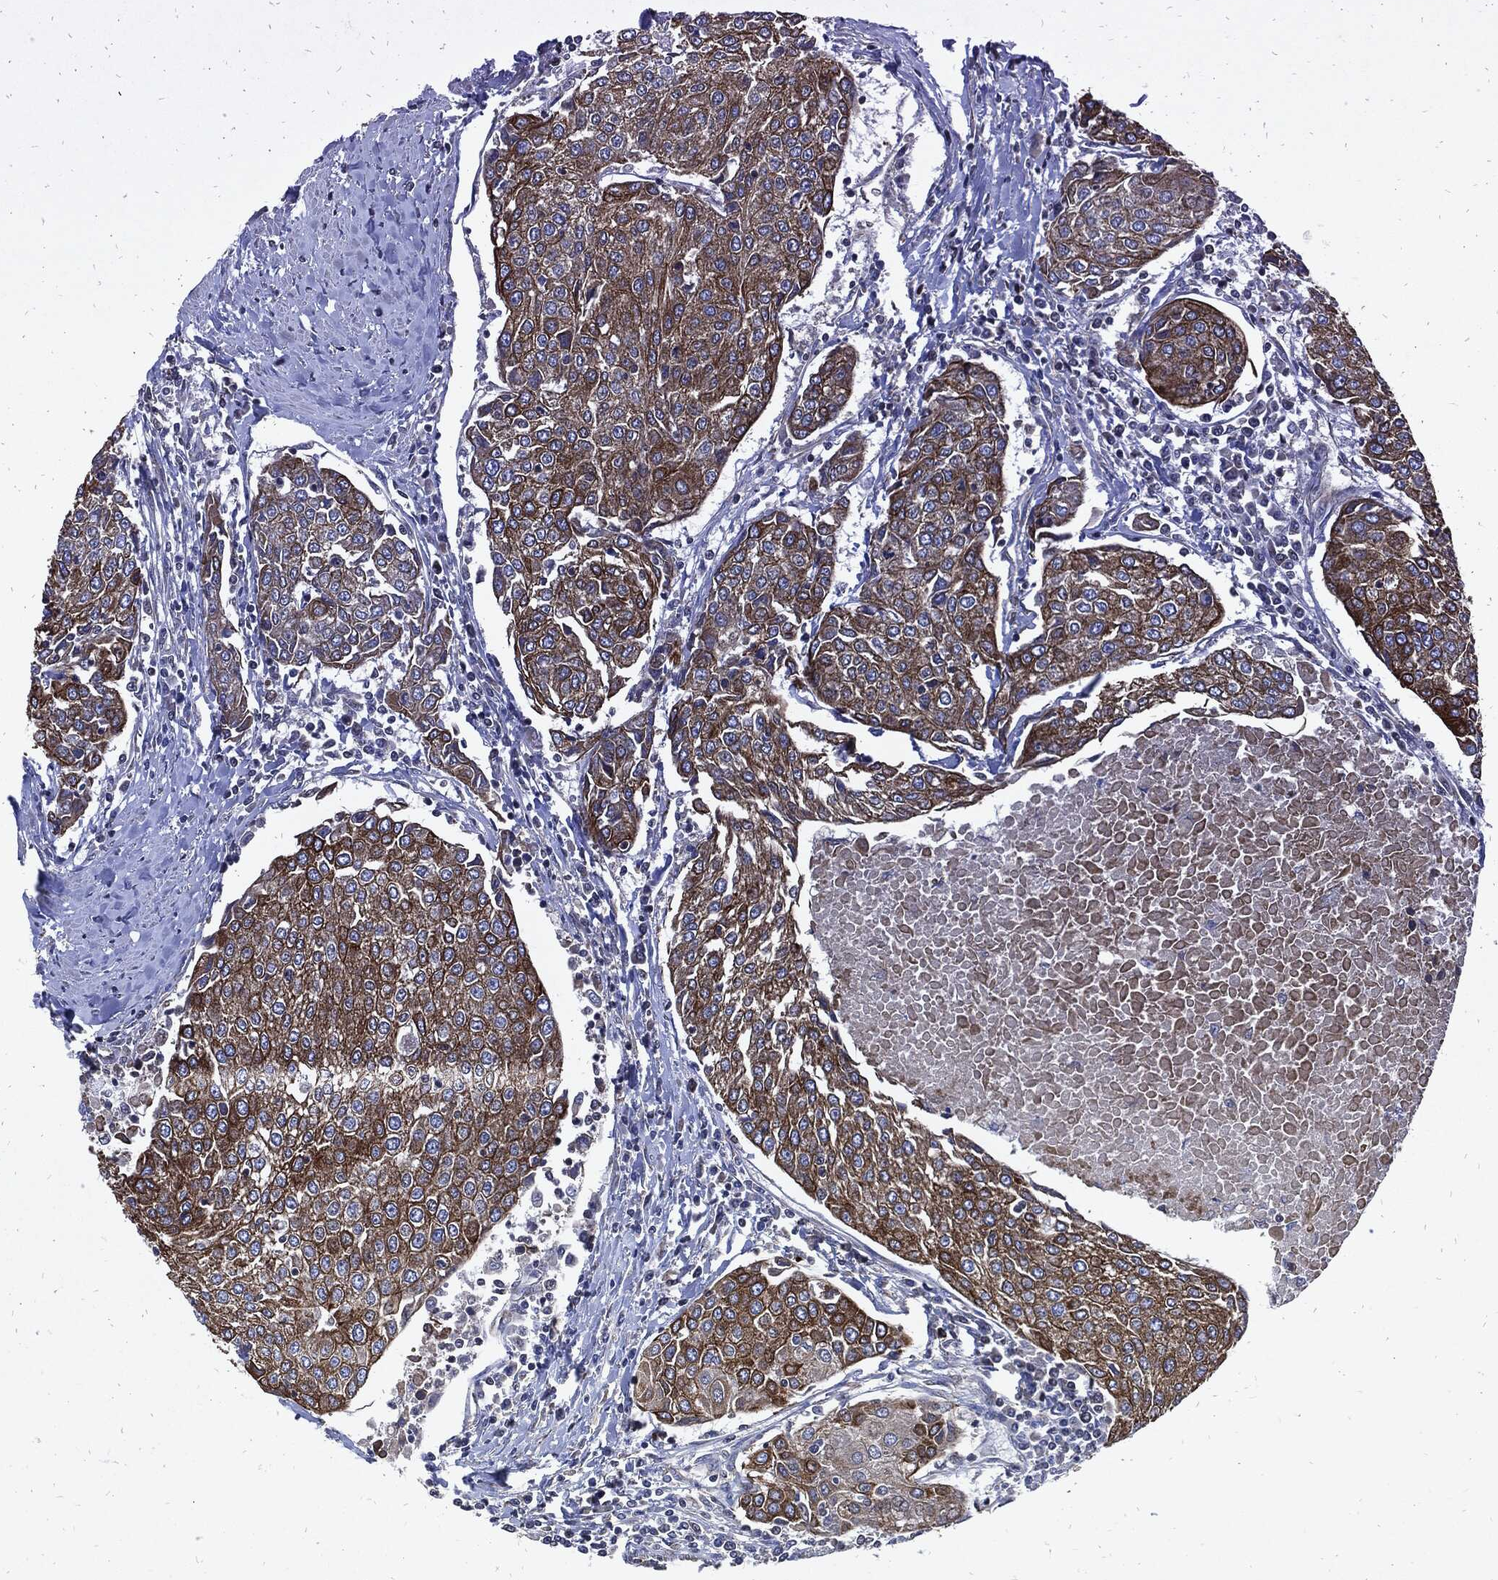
{"staining": {"intensity": "strong", "quantity": ">75%", "location": "cytoplasmic/membranous"}, "tissue": "urothelial cancer", "cell_type": "Tumor cells", "image_type": "cancer", "snomed": [{"axis": "morphology", "description": "Urothelial carcinoma, High grade"}, {"axis": "topography", "description": "Urinary bladder"}], "caption": "Immunohistochemical staining of urothelial cancer reveals high levels of strong cytoplasmic/membranous expression in about >75% of tumor cells.", "gene": "DCTN1", "patient": {"sex": "female", "age": 85}}